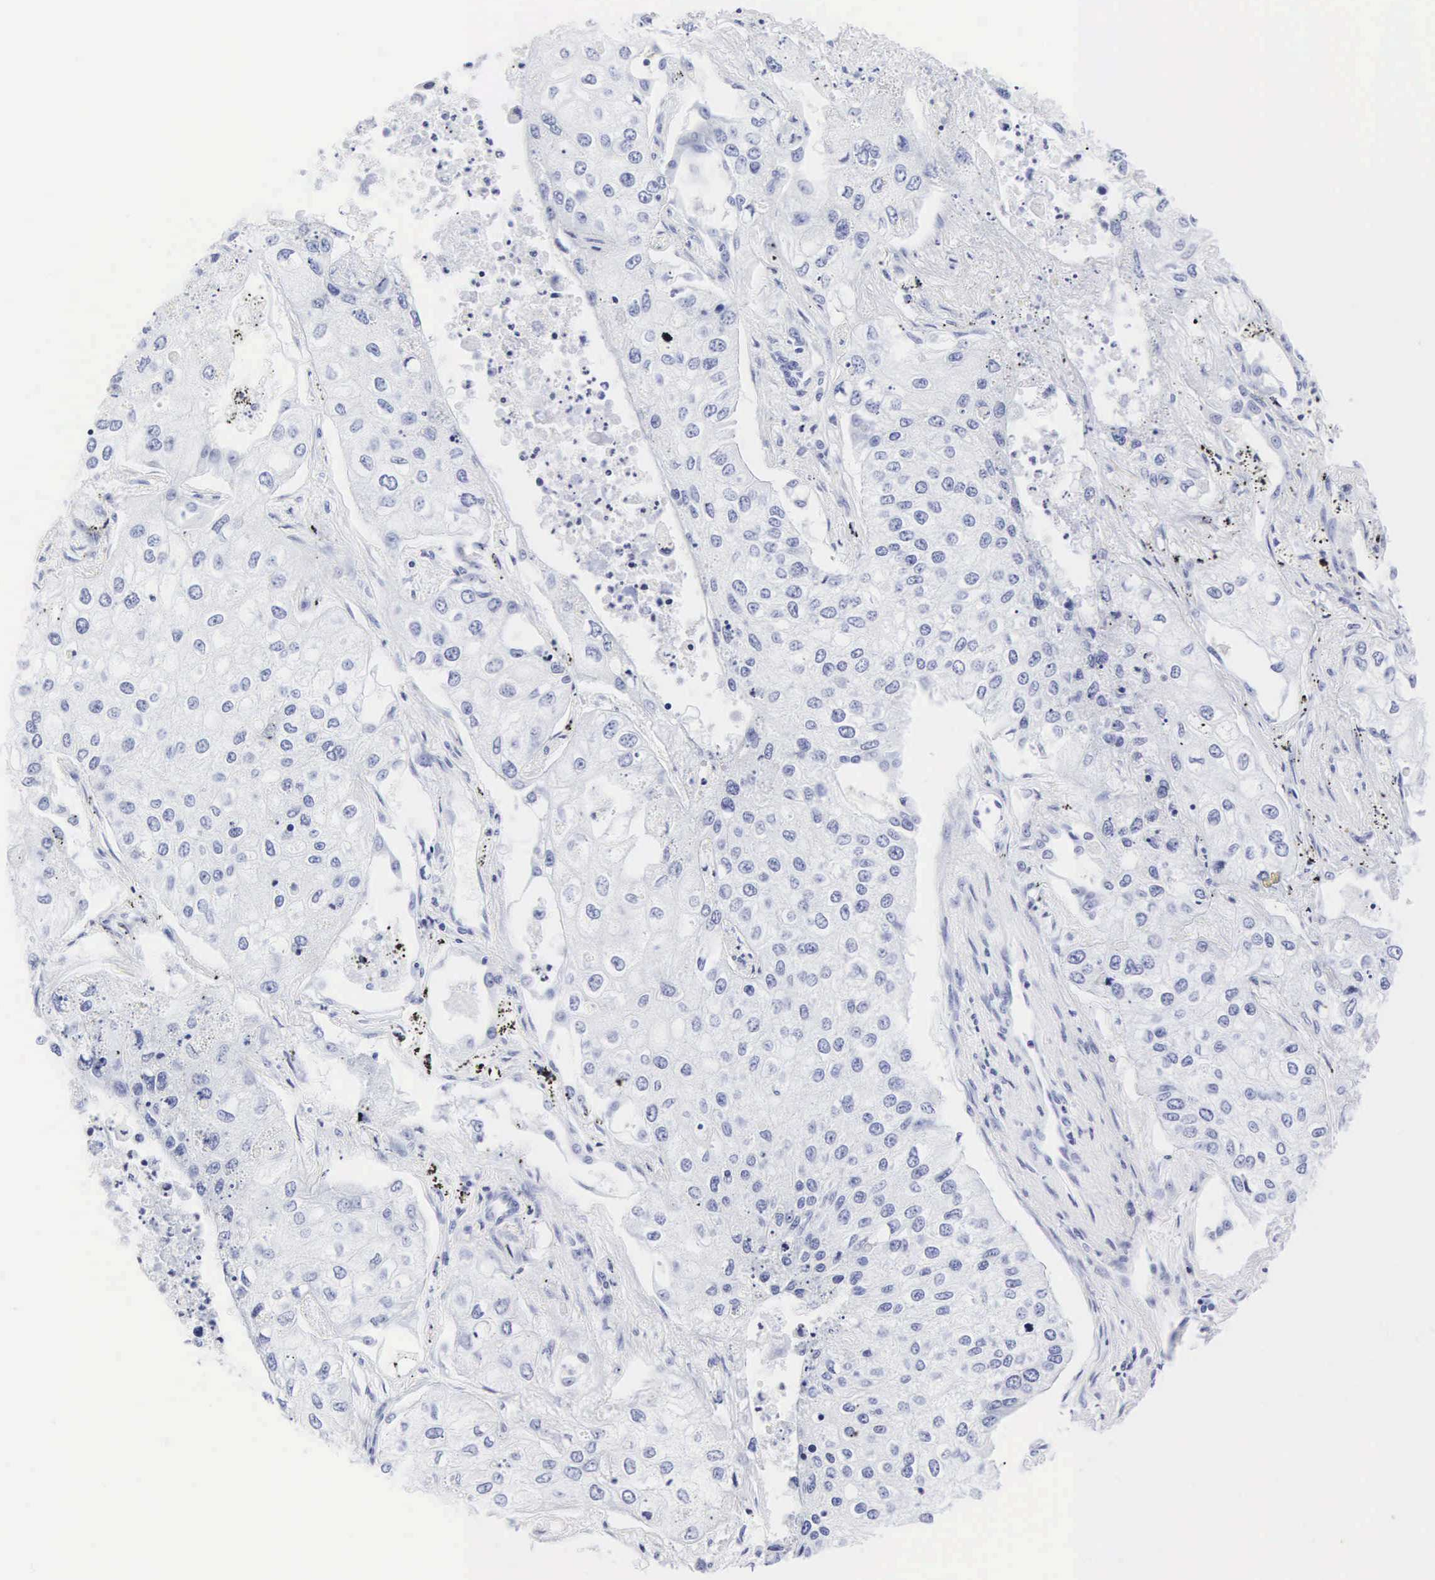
{"staining": {"intensity": "negative", "quantity": "none", "location": "none"}, "tissue": "lung cancer", "cell_type": "Tumor cells", "image_type": "cancer", "snomed": [{"axis": "morphology", "description": "Squamous cell carcinoma, NOS"}, {"axis": "topography", "description": "Lung"}], "caption": "DAB (3,3'-diaminobenzidine) immunohistochemical staining of human lung cancer (squamous cell carcinoma) shows no significant positivity in tumor cells.", "gene": "CGB3", "patient": {"sex": "male", "age": 75}}